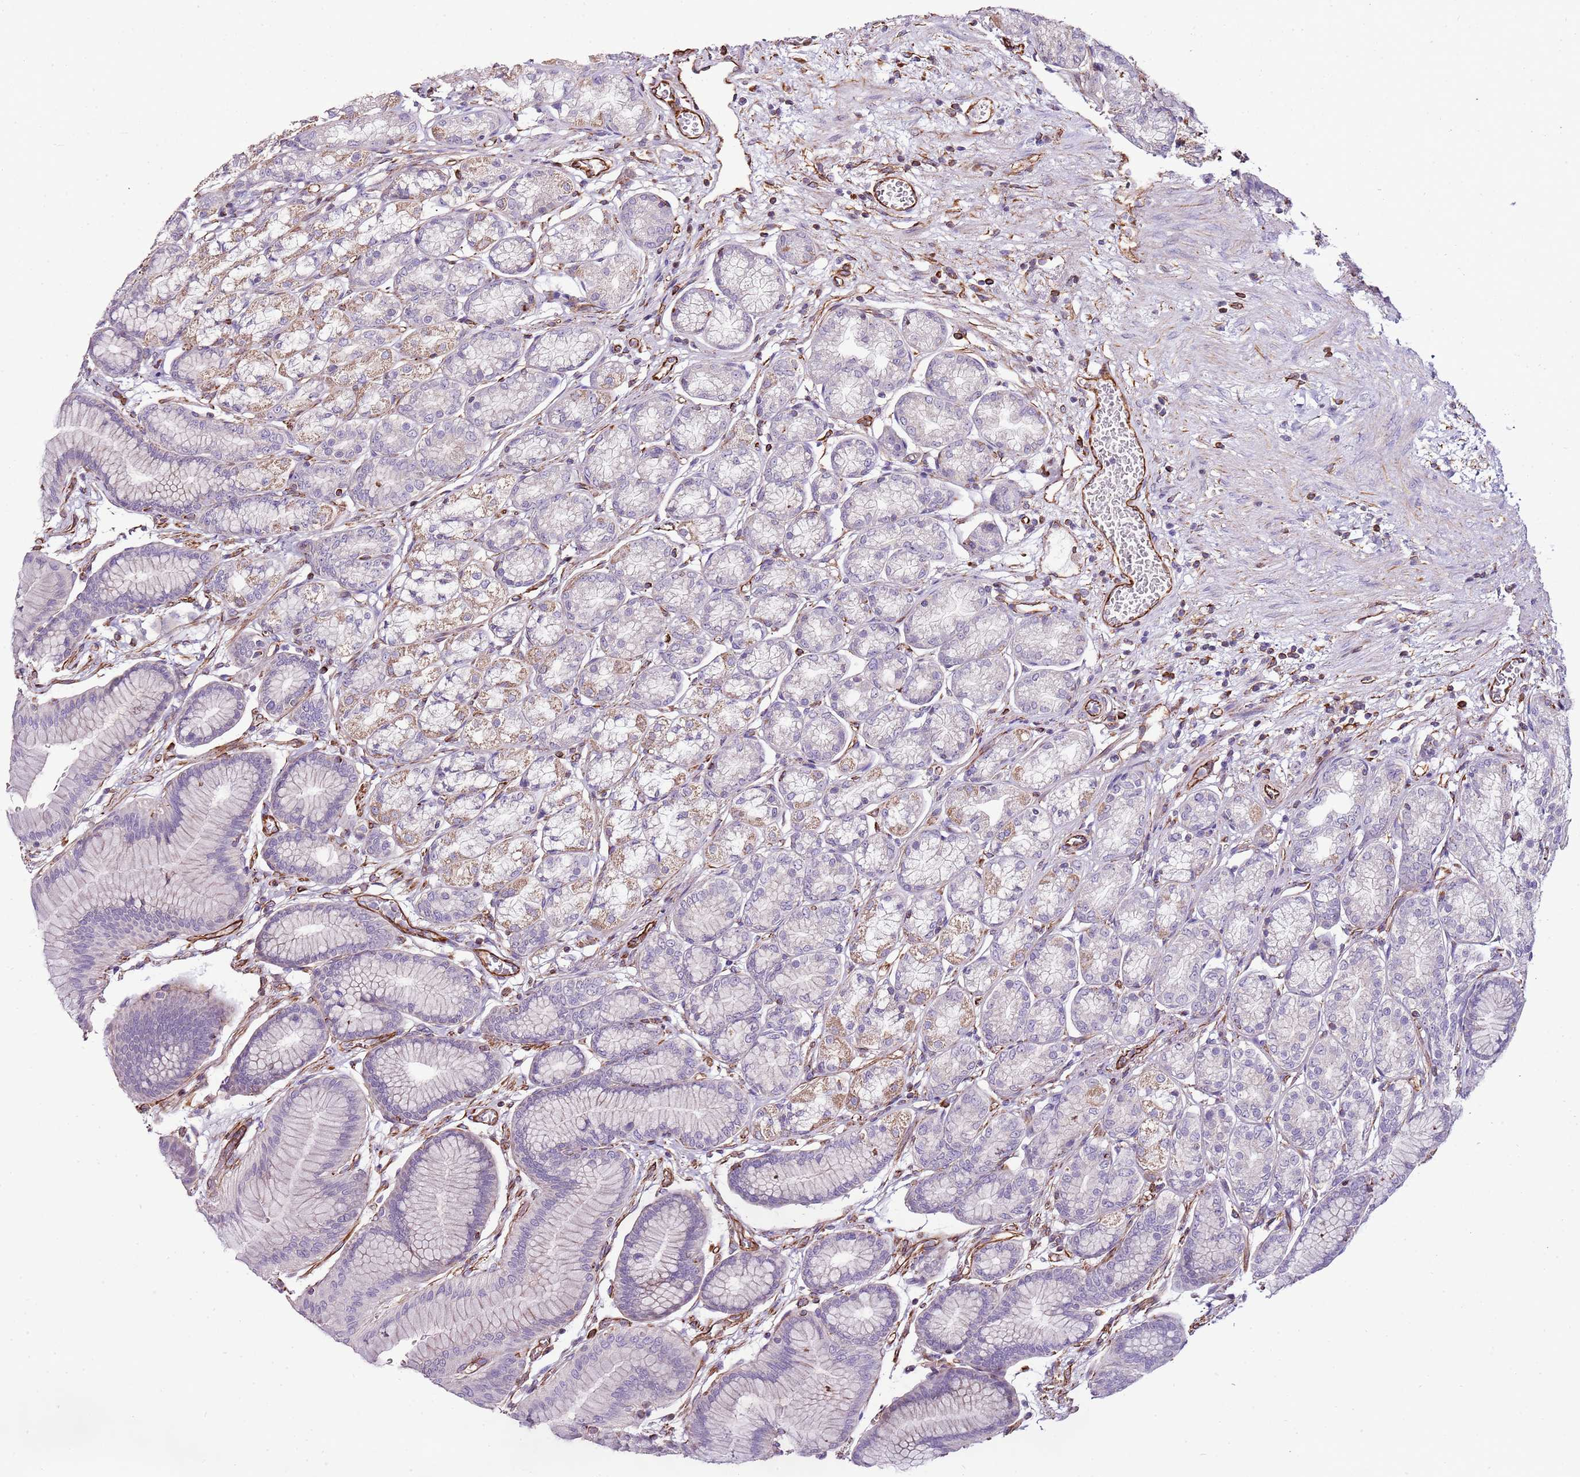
{"staining": {"intensity": "weak", "quantity": "<25%", "location": "cytoplasmic/membranous"}, "tissue": "stomach", "cell_type": "Glandular cells", "image_type": "normal", "snomed": [{"axis": "morphology", "description": "Normal tissue, NOS"}, {"axis": "morphology", "description": "Adenocarcinoma, NOS"}, {"axis": "morphology", "description": "Adenocarcinoma, High grade"}, {"axis": "topography", "description": "Stomach, upper"}, {"axis": "topography", "description": "Stomach"}], "caption": "High power microscopy histopathology image of an immunohistochemistry (IHC) photomicrograph of normal stomach, revealing no significant staining in glandular cells. (DAB IHC, high magnification).", "gene": "ZNF786", "patient": {"sex": "female", "age": 65}}